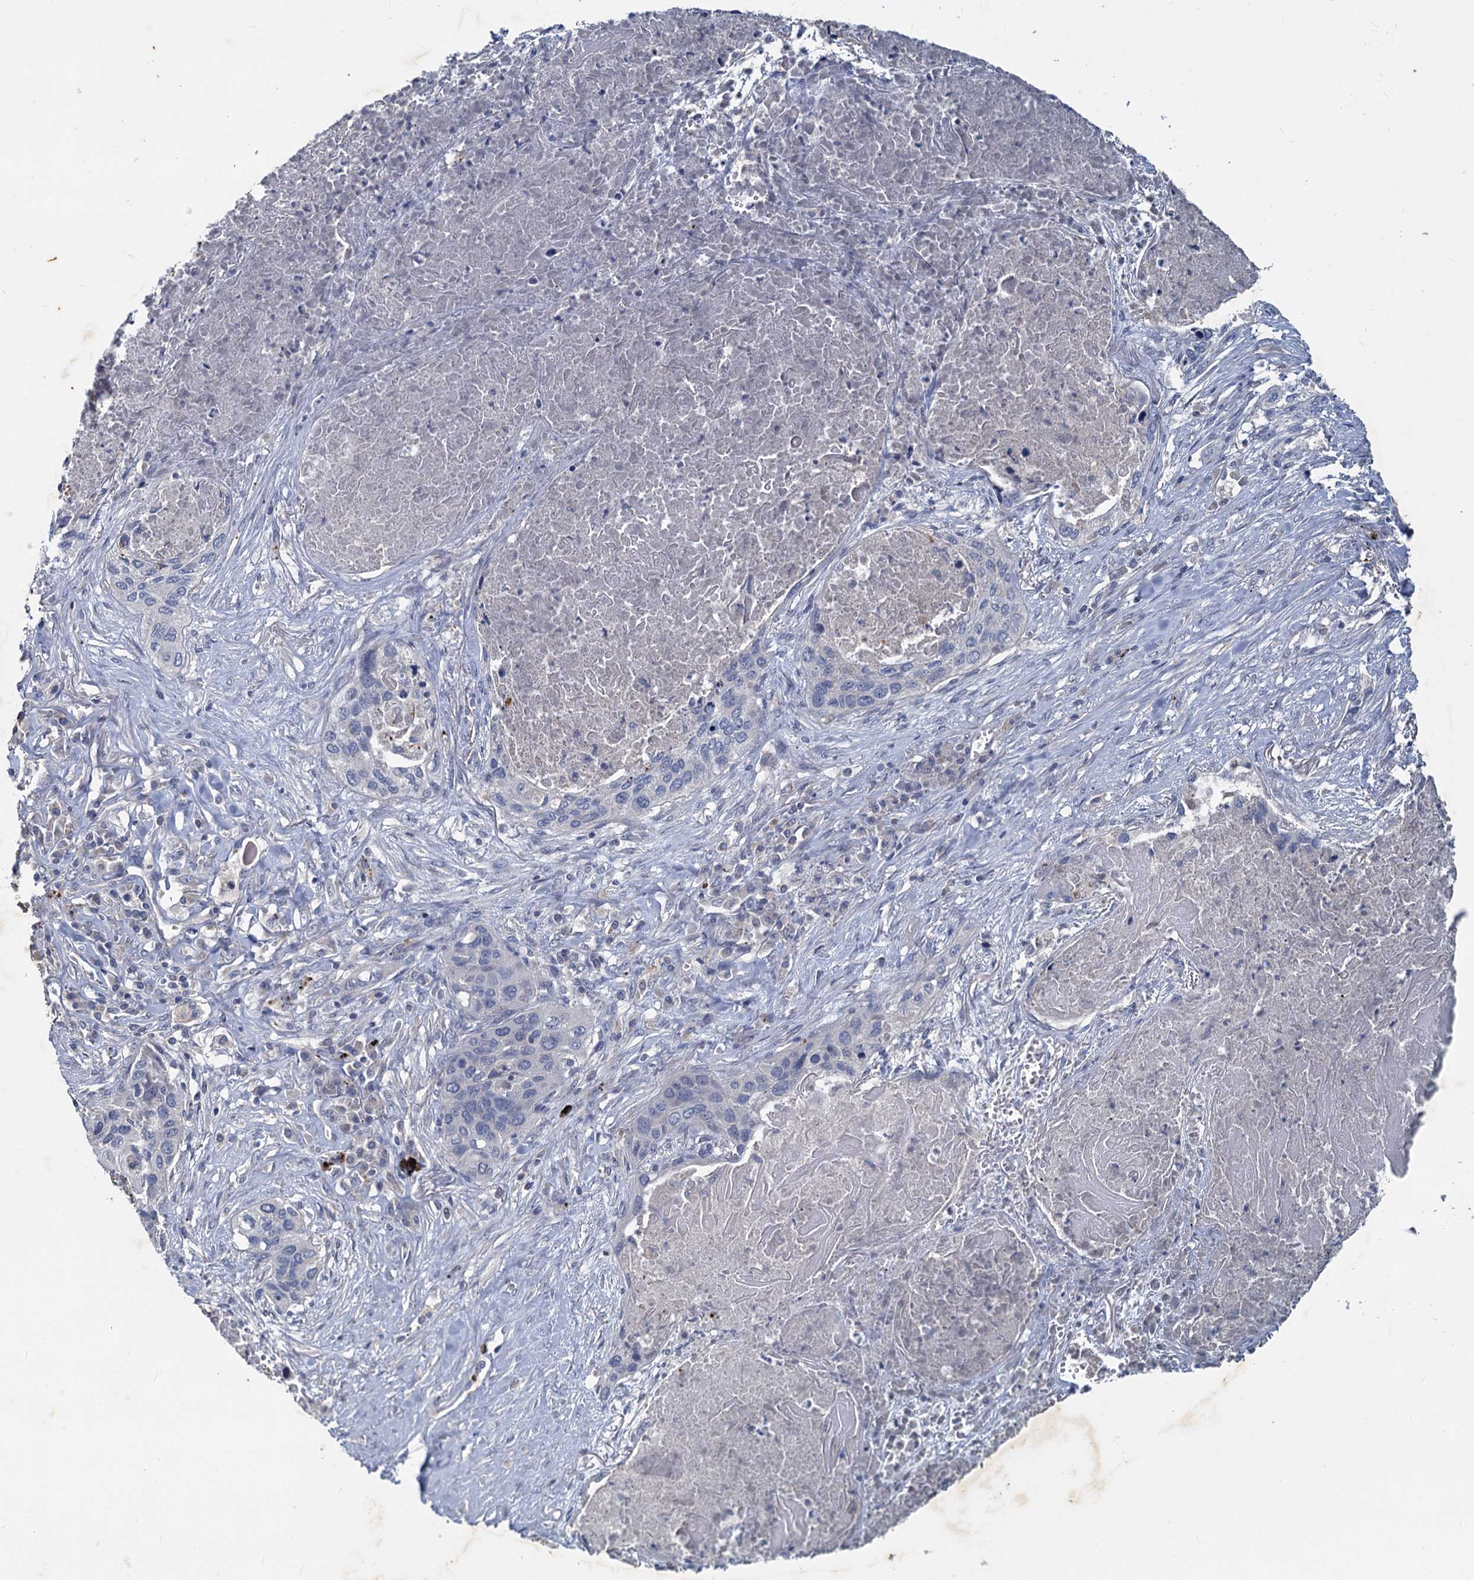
{"staining": {"intensity": "negative", "quantity": "none", "location": "none"}, "tissue": "lung cancer", "cell_type": "Tumor cells", "image_type": "cancer", "snomed": [{"axis": "morphology", "description": "Squamous cell carcinoma, NOS"}, {"axis": "topography", "description": "Lung"}], "caption": "Immunohistochemical staining of lung squamous cell carcinoma reveals no significant positivity in tumor cells.", "gene": "SLC2A7", "patient": {"sex": "female", "age": 63}}